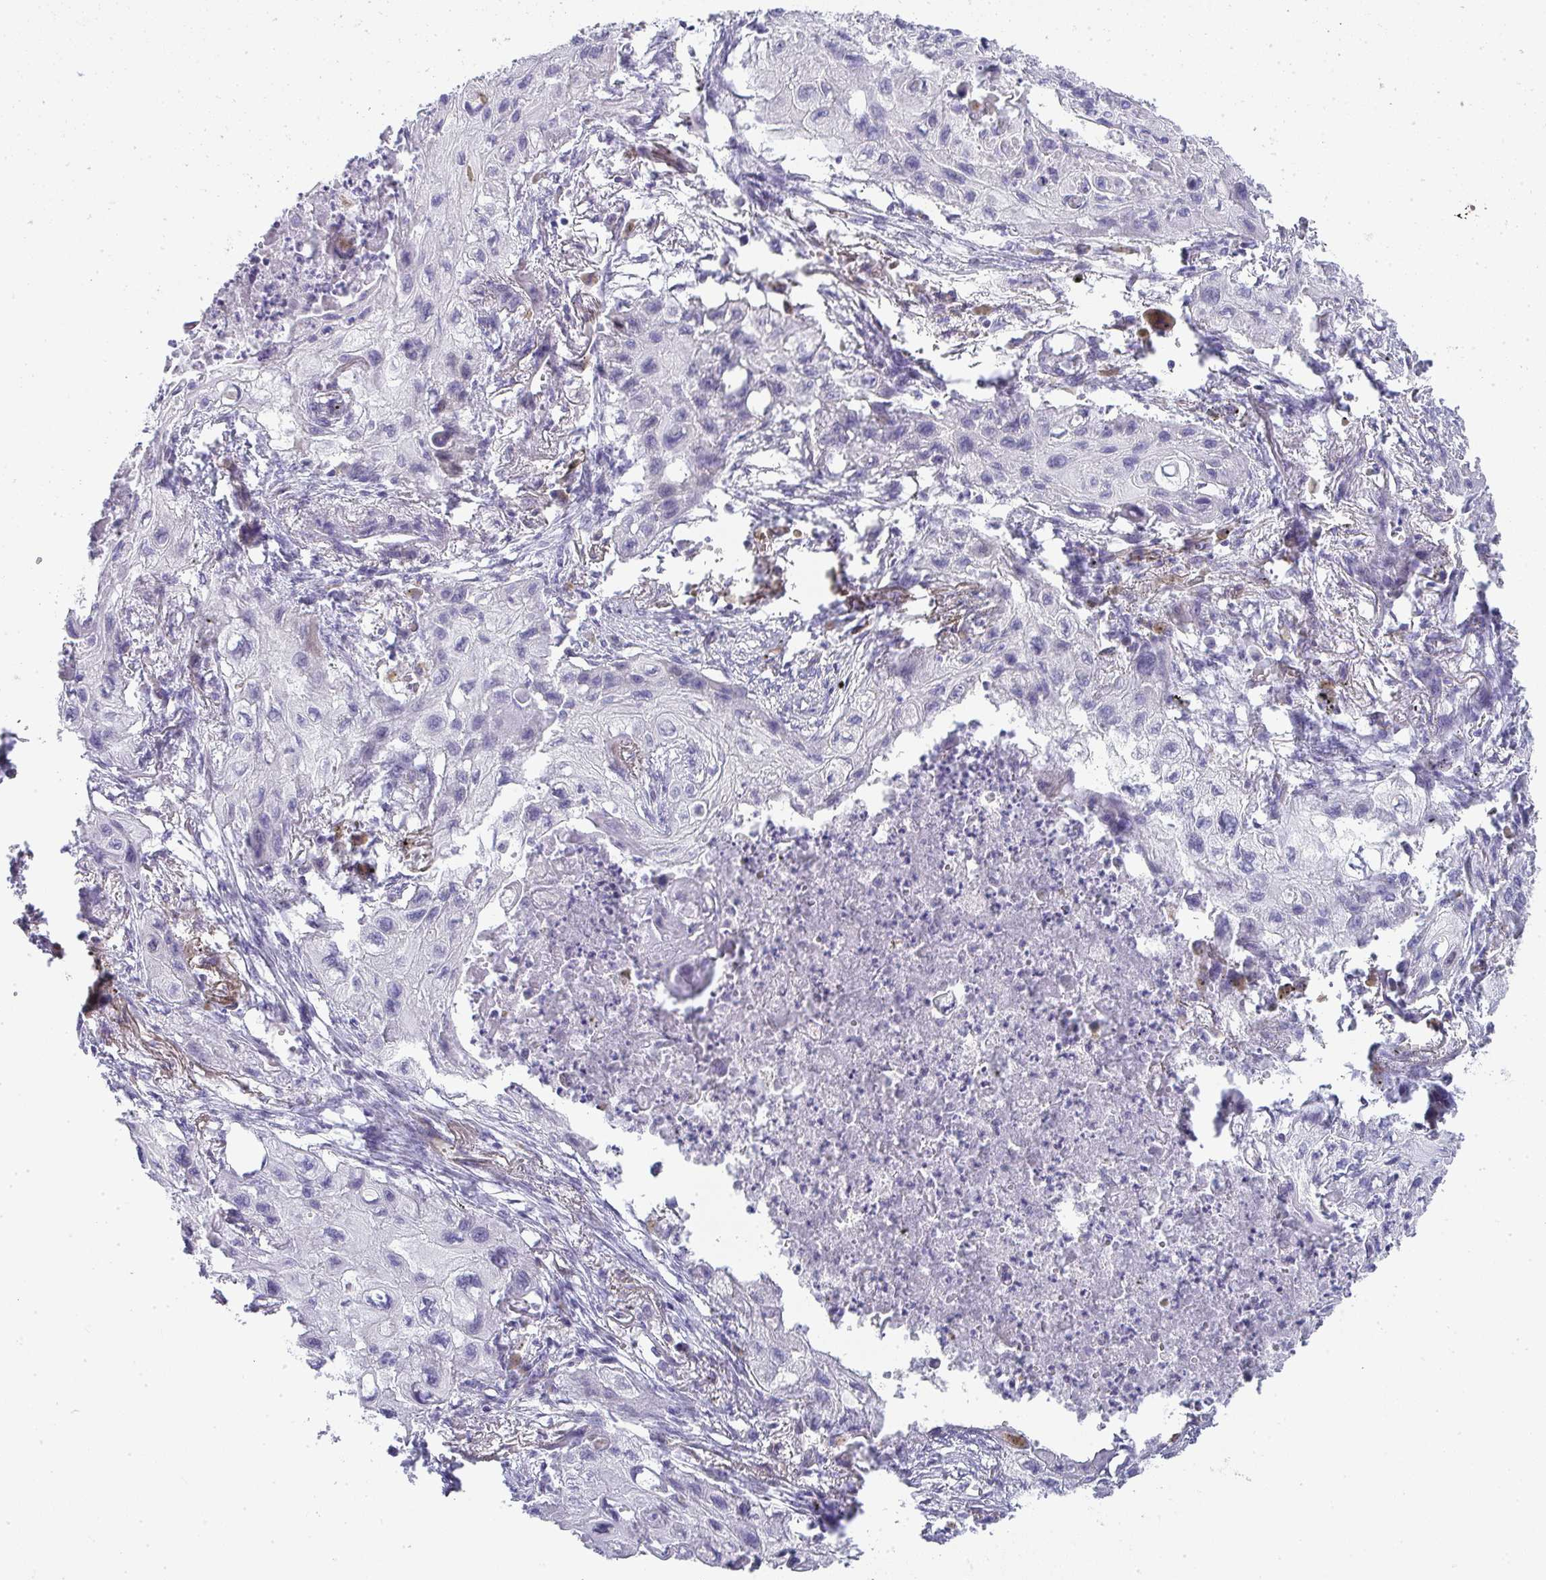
{"staining": {"intensity": "negative", "quantity": "none", "location": "none"}, "tissue": "lung cancer", "cell_type": "Tumor cells", "image_type": "cancer", "snomed": [{"axis": "morphology", "description": "Squamous cell carcinoma, NOS"}, {"axis": "topography", "description": "Lung"}], "caption": "Immunohistochemistry (IHC) image of neoplastic tissue: human lung cancer (squamous cell carcinoma) stained with DAB demonstrates no significant protein staining in tumor cells. Brightfield microscopy of immunohistochemistry (IHC) stained with DAB (brown) and hematoxylin (blue), captured at high magnification.", "gene": "UBE2S", "patient": {"sex": "male", "age": 71}}